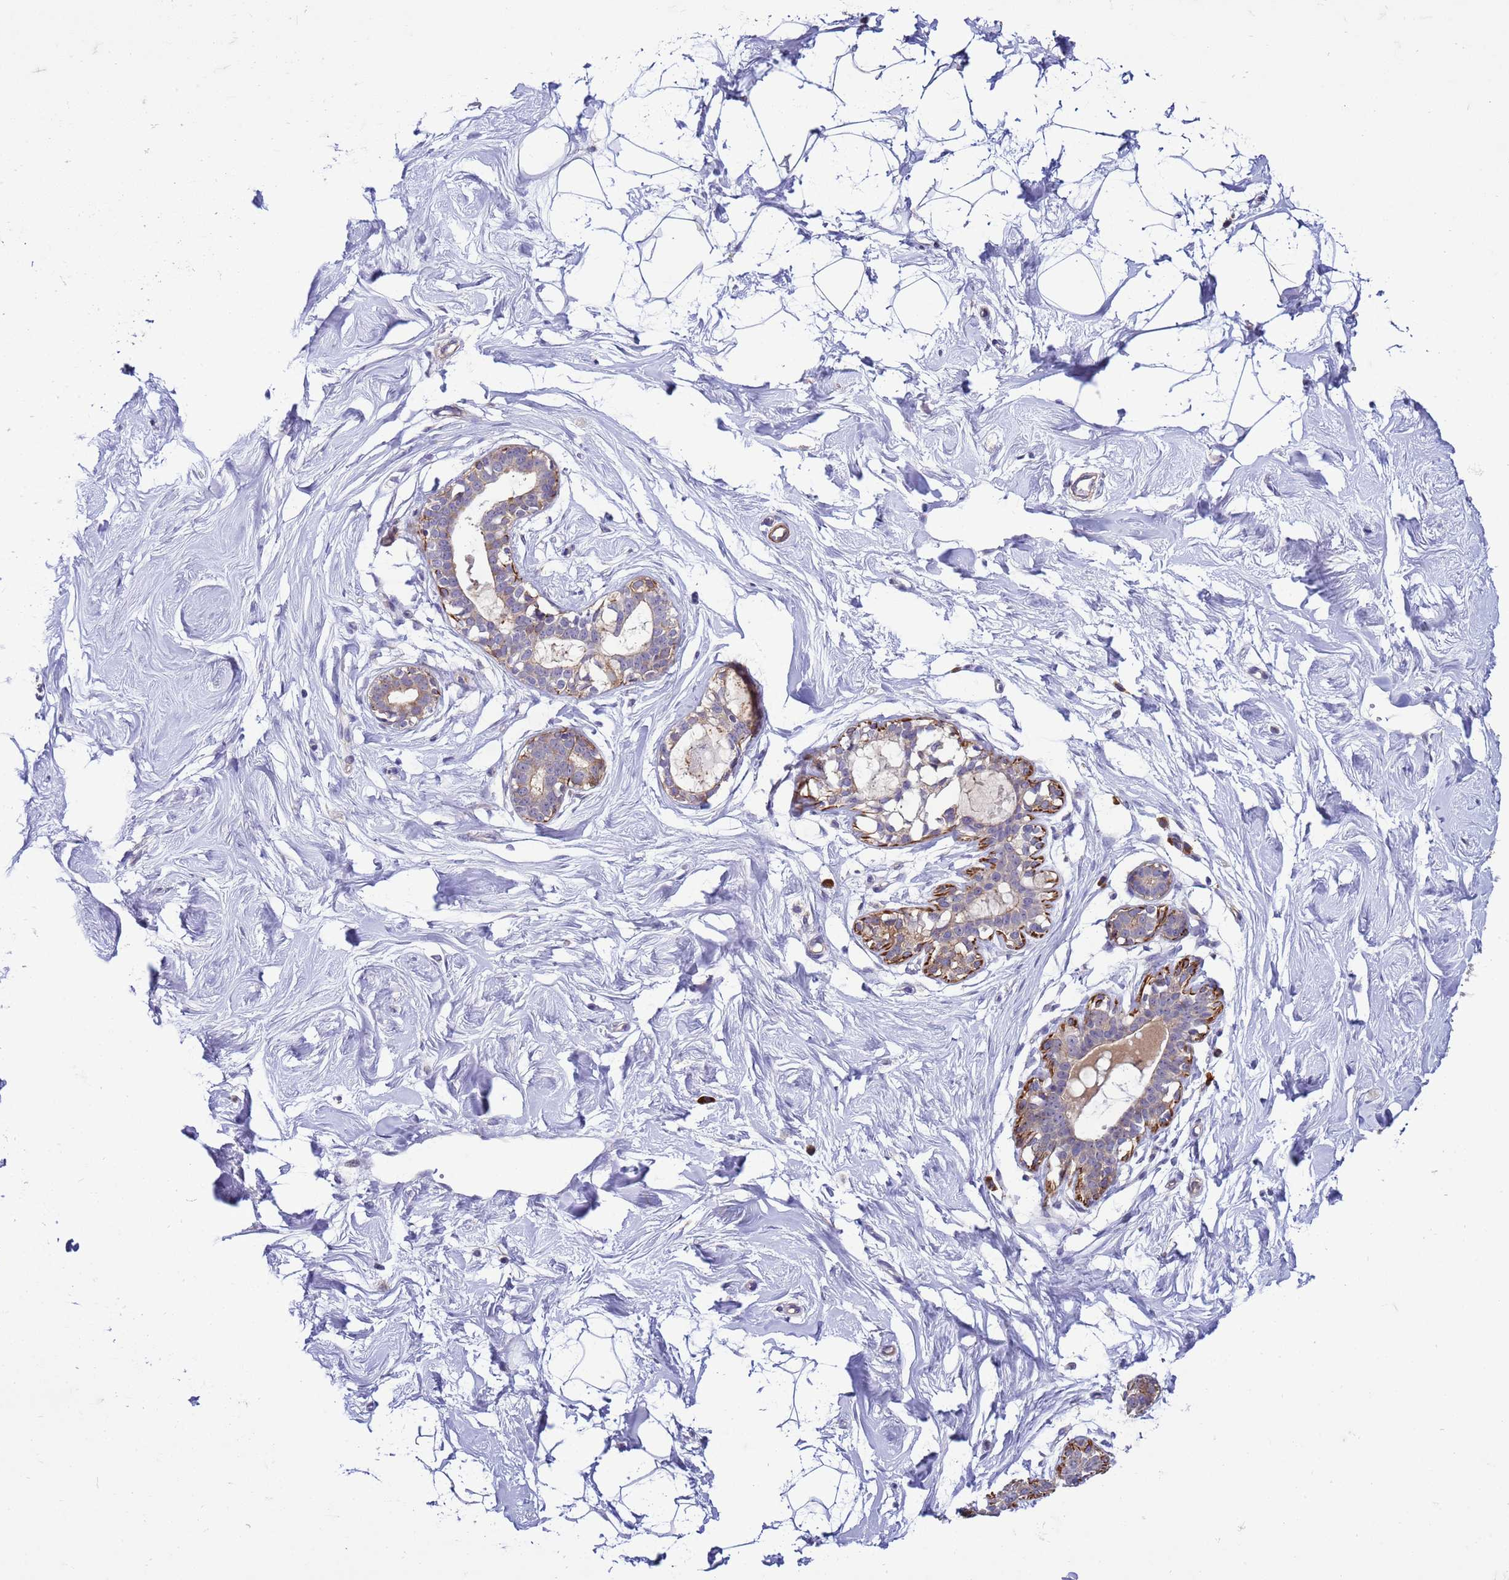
{"staining": {"intensity": "weak", "quantity": ">75%", "location": "cytoplasmic/membranous"}, "tissue": "breast", "cell_type": "Adipocytes", "image_type": "normal", "snomed": [{"axis": "morphology", "description": "Normal tissue, NOS"}, {"axis": "morphology", "description": "Adenoma, NOS"}, {"axis": "topography", "description": "Breast"}], "caption": "Weak cytoplasmic/membranous positivity for a protein is appreciated in approximately >75% of adipocytes of benign breast using immunohistochemistry.", "gene": "GEN1", "patient": {"sex": "female", "age": 23}}